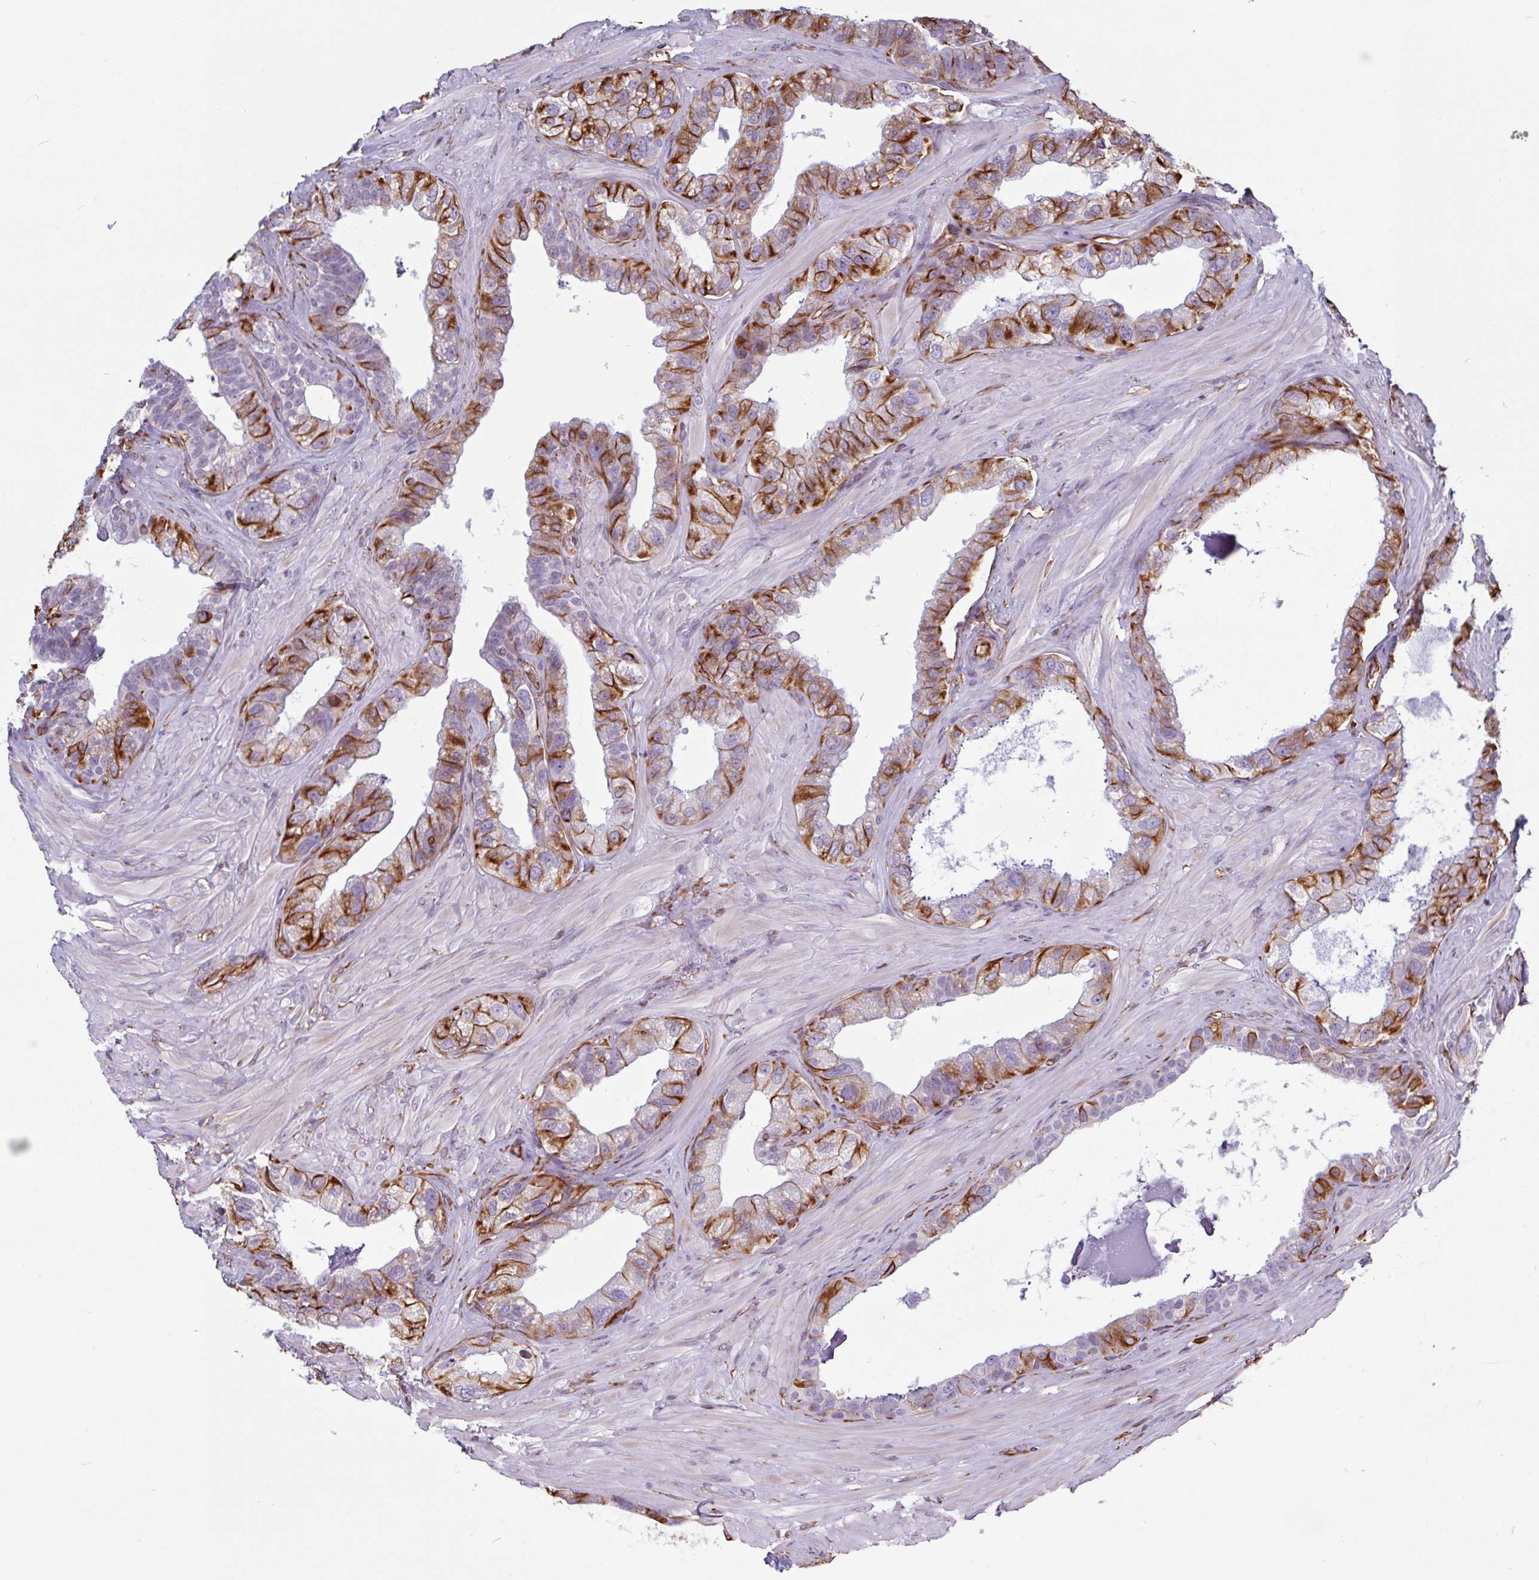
{"staining": {"intensity": "moderate", "quantity": "25%-75%", "location": "cytoplasmic/membranous"}, "tissue": "seminal vesicle", "cell_type": "Glandular cells", "image_type": "normal", "snomed": [{"axis": "morphology", "description": "Normal tissue, NOS"}, {"axis": "topography", "description": "Seminal veicle"}, {"axis": "topography", "description": "Peripheral nerve tissue"}], "caption": "Glandular cells show medium levels of moderate cytoplasmic/membranous expression in approximately 25%-75% of cells in normal seminal vesicle.", "gene": "PPFIA1", "patient": {"sex": "male", "age": 76}}